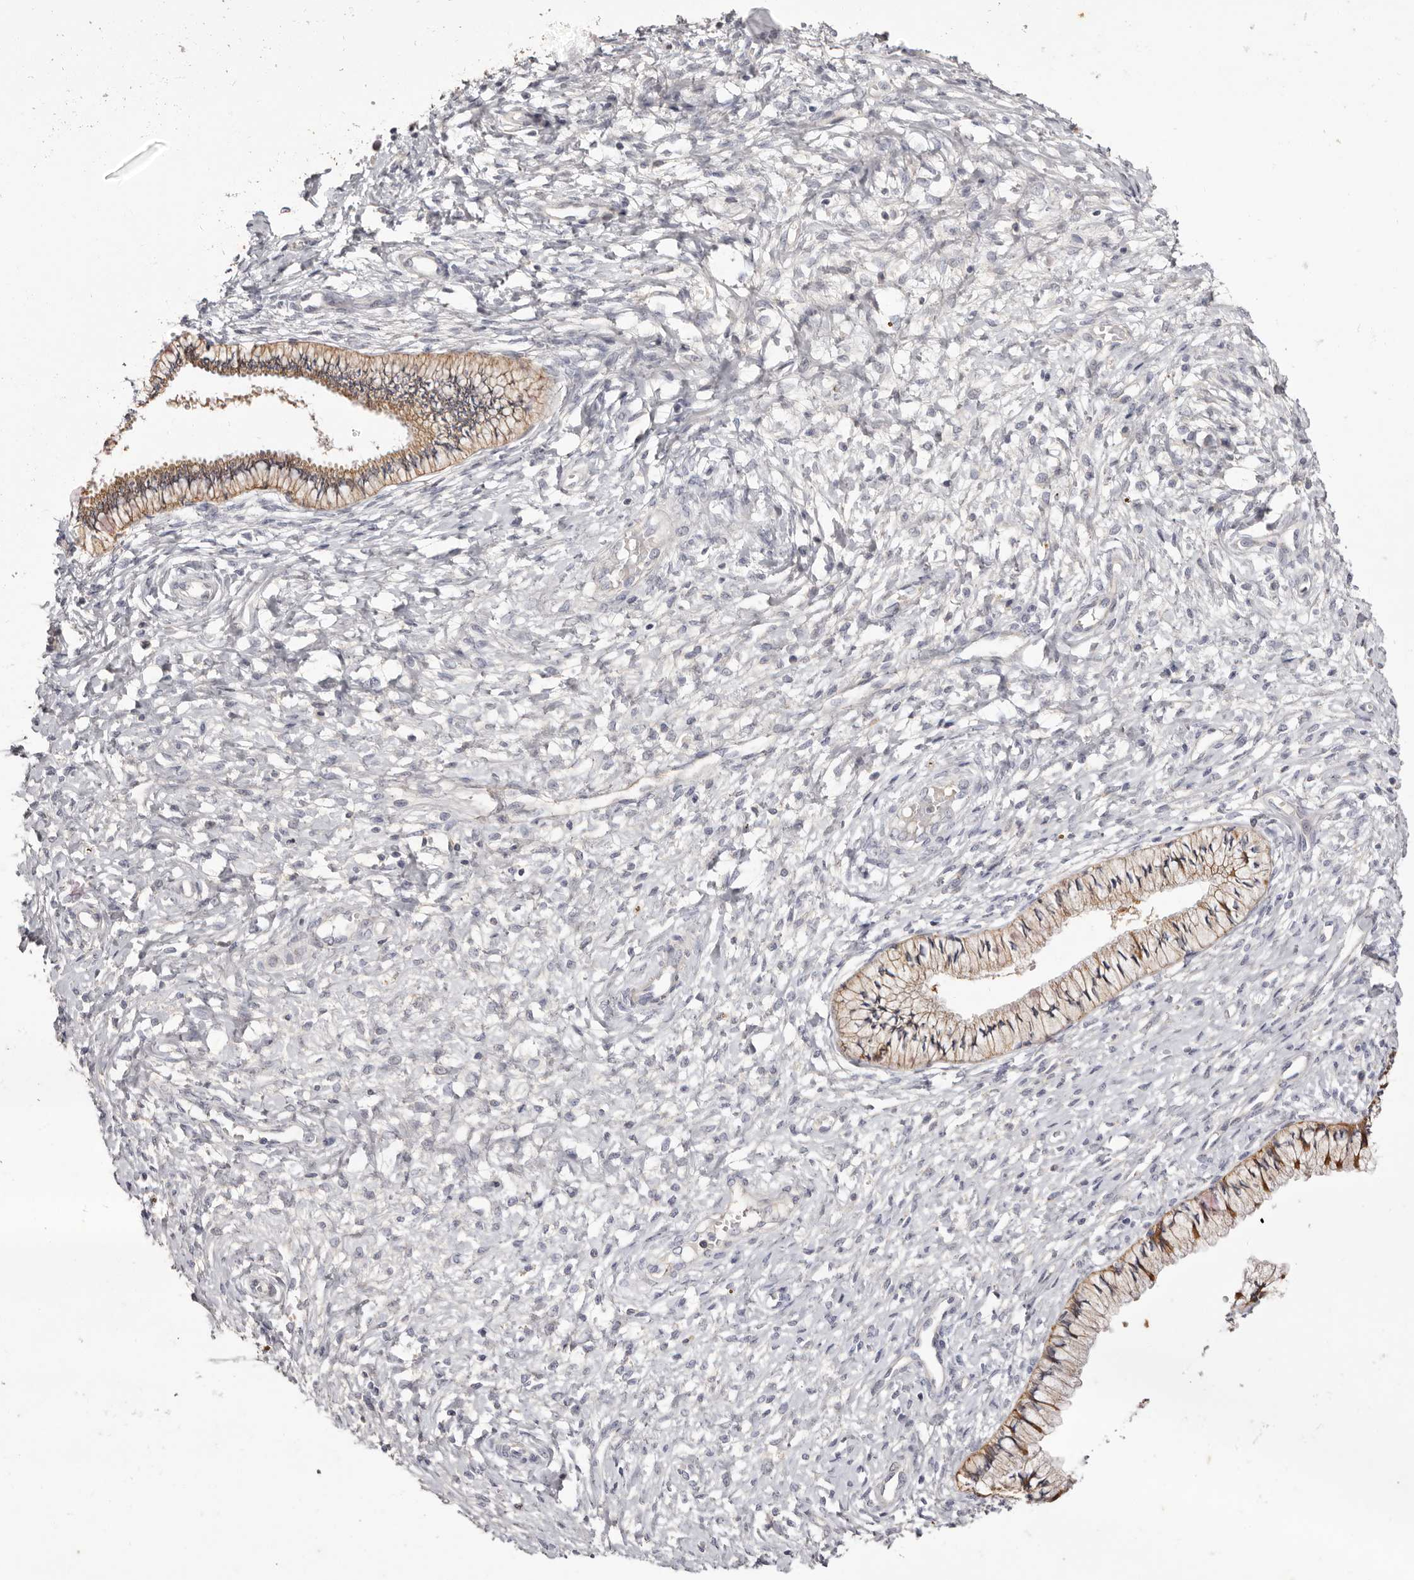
{"staining": {"intensity": "moderate", "quantity": ">75%", "location": "cytoplasmic/membranous"}, "tissue": "cervix", "cell_type": "Glandular cells", "image_type": "normal", "snomed": [{"axis": "morphology", "description": "Normal tissue, NOS"}, {"axis": "topography", "description": "Cervix"}], "caption": "The histopathology image displays immunohistochemical staining of unremarkable cervix. There is moderate cytoplasmic/membranous expression is present in approximately >75% of glandular cells.", "gene": "STK16", "patient": {"sex": "female", "age": 36}}